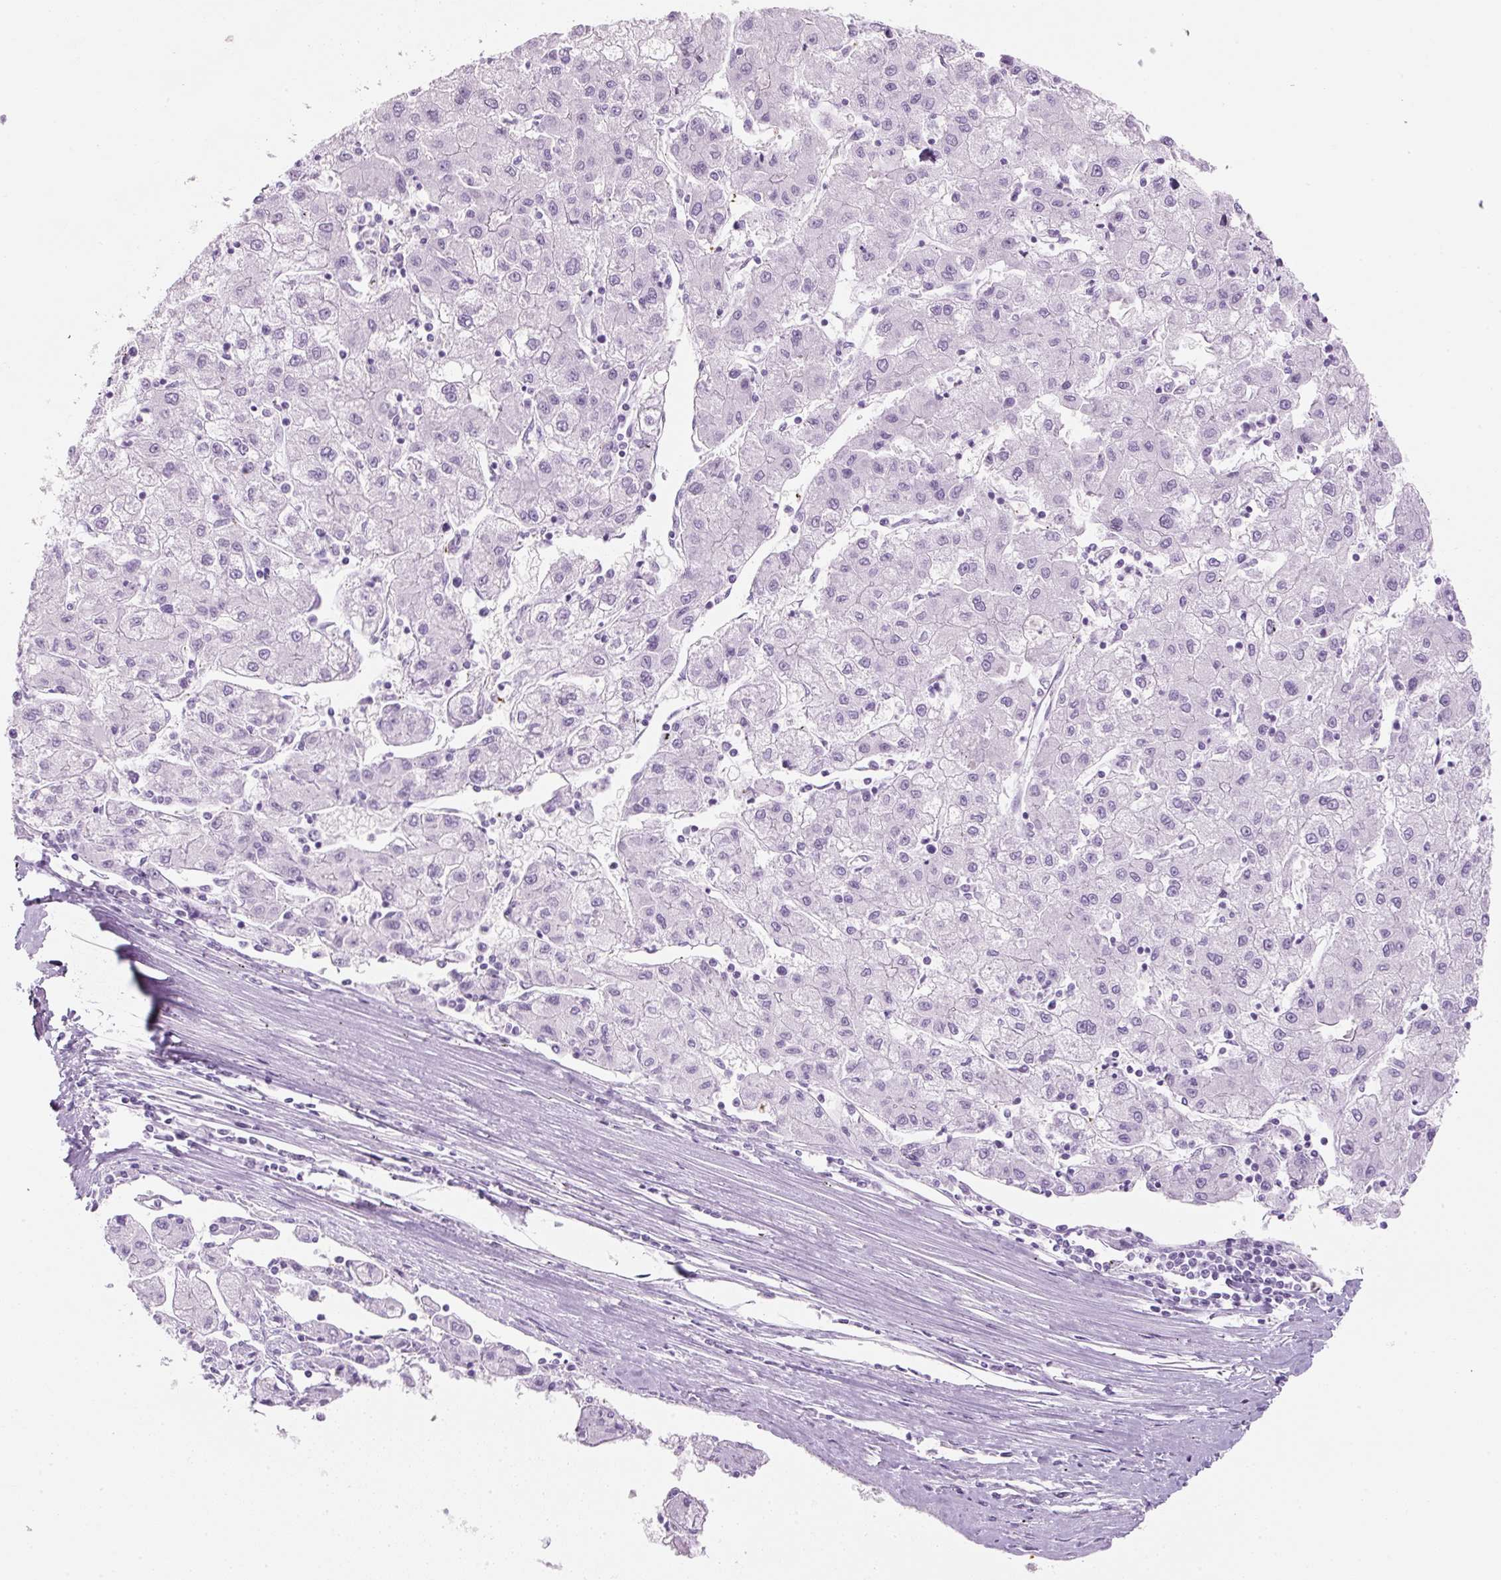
{"staining": {"intensity": "negative", "quantity": "none", "location": "none"}, "tissue": "liver cancer", "cell_type": "Tumor cells", "image_type": "cancer", "snomed": [{"axis": "morphology", "description": "Carcinoma, Hepatocellular, NOS"}, {"axis": "topography", "description": "Liver"}], "caption": "Immunohistochemistry (IHC) of hepatocellular carcinoma (liver) exhibits no staining in tumor cells.", "gene": "PF4V1", "patient": {"sex": "male", "age": 72}}